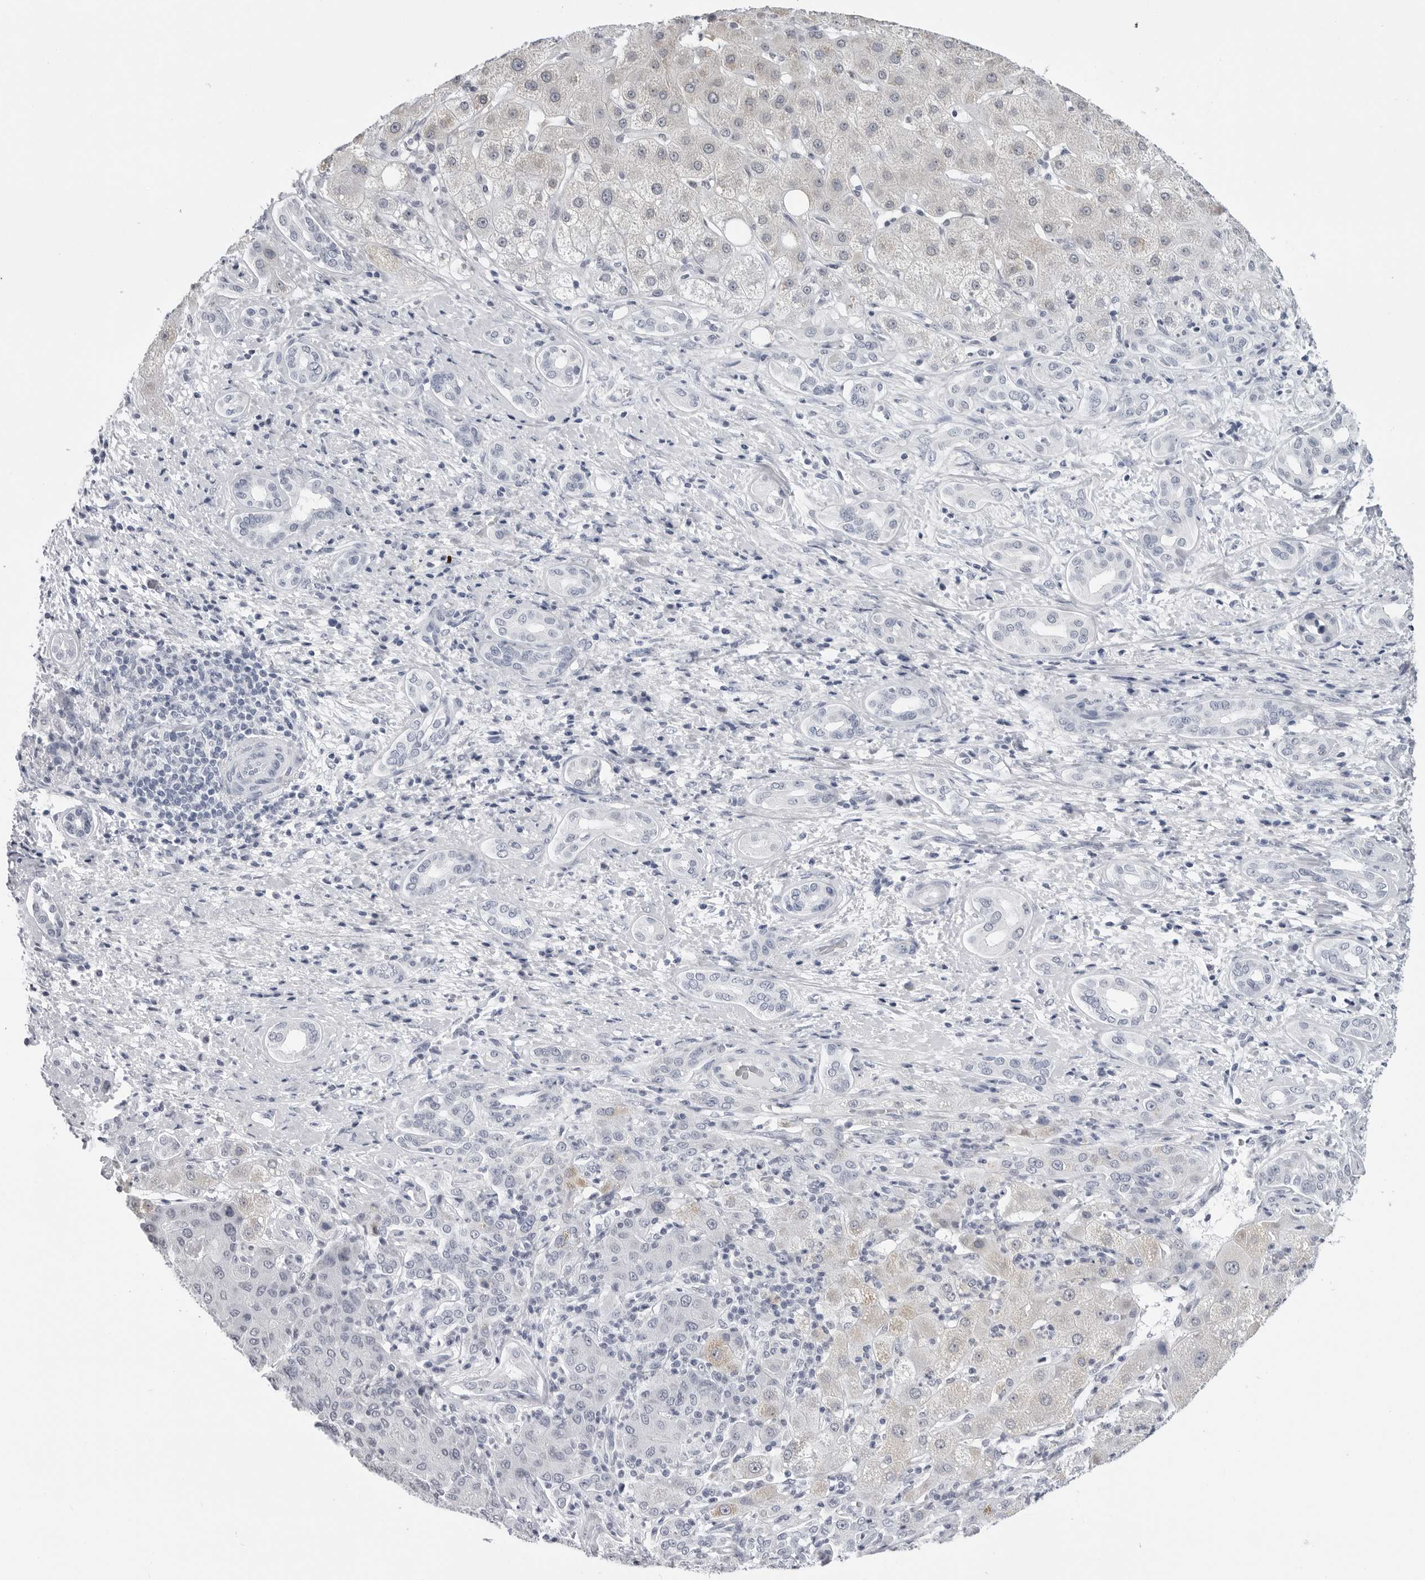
{"staining": {"intensity": "negative", "quantity": "none", "location": "none"}, "tissue": "liver cancer", "cell_type": "Tumor cells", "image_type": "cancer", "snomed": [{"axis": "morphology", "description": "Carcinoma, Hepatocellular, NOS"}, {"axis": "topography", "description": "Liver"}], "caption": "Liver cancer stained for a protein using immunohistochemistry (IHC) exhibits no staining tumor cells.", "gene": "PGA3", "patient": {"sex": "male", "age": 65}}